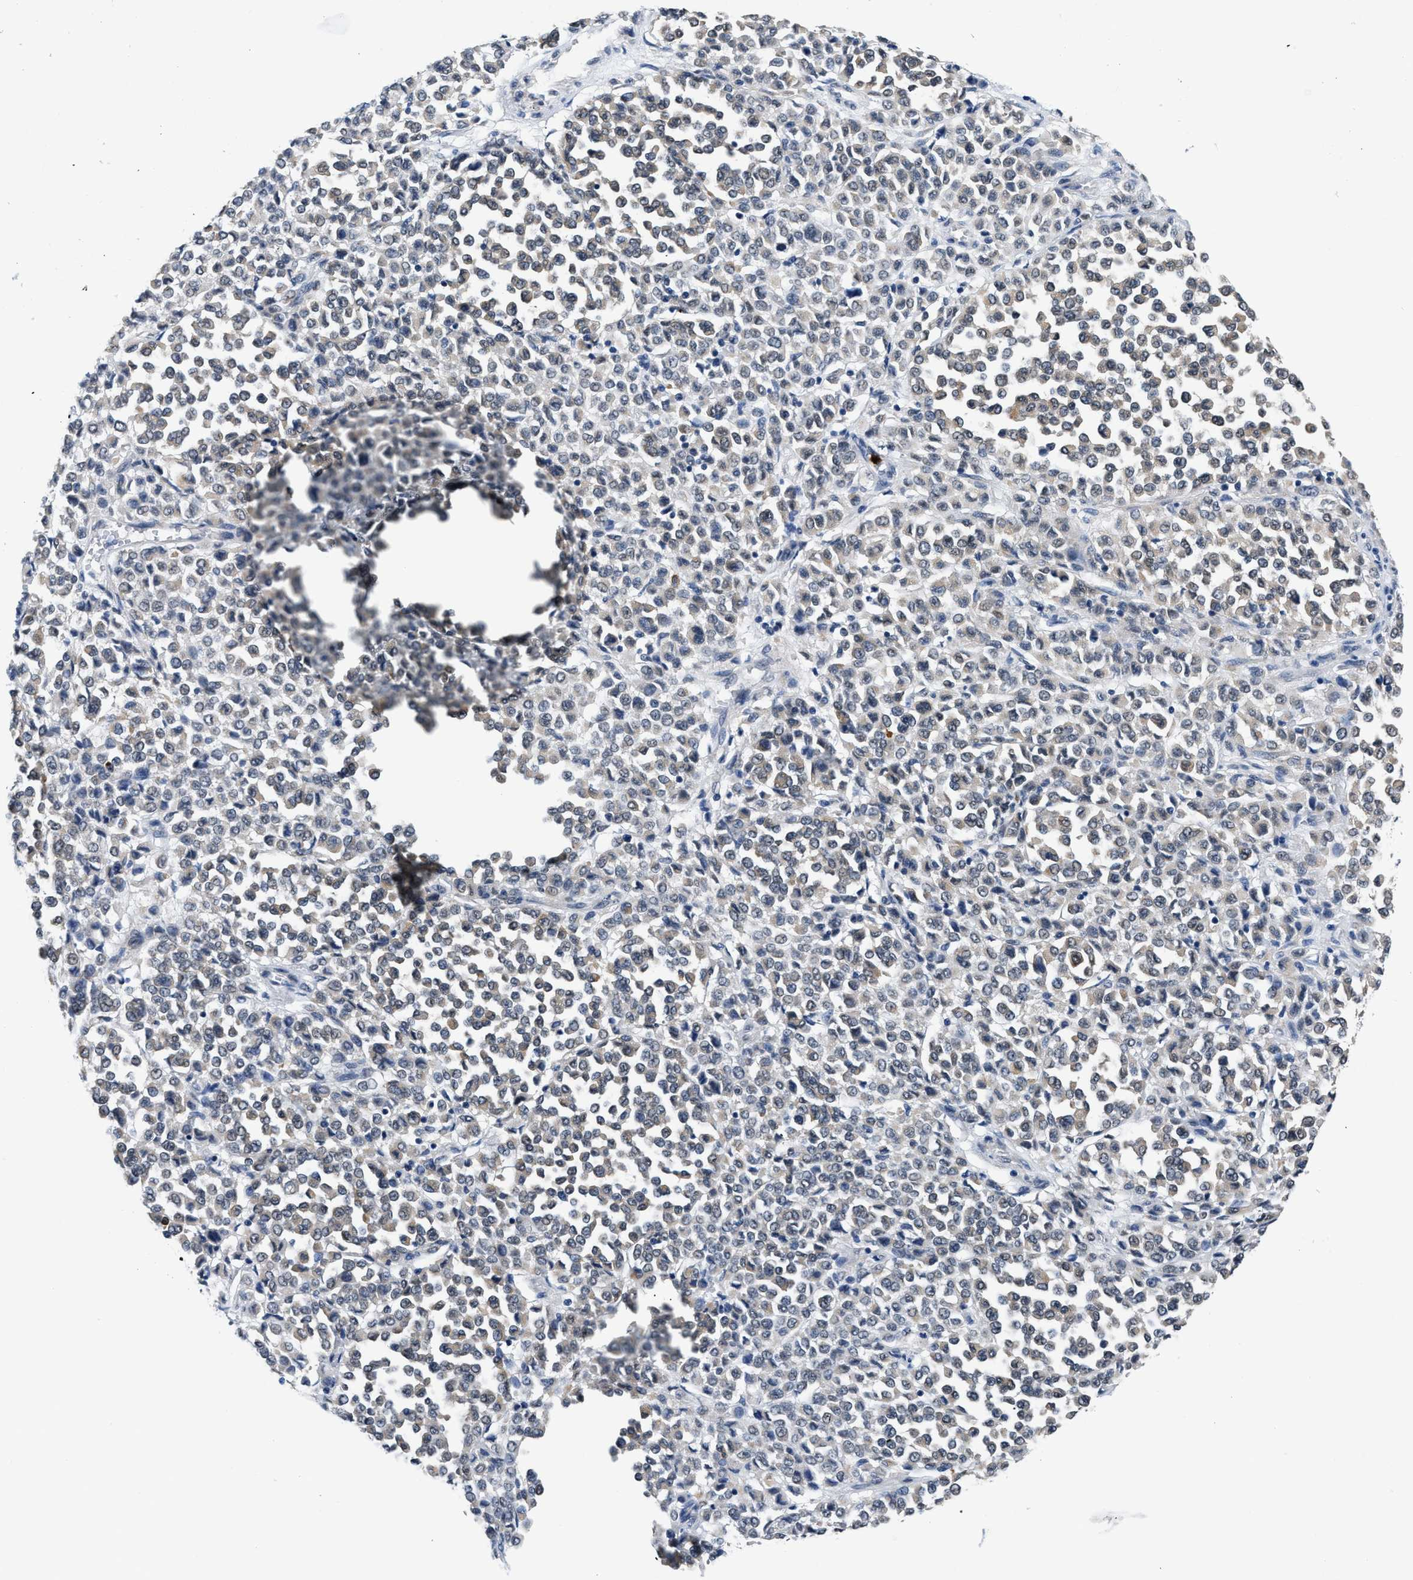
{"staining": {"intensity": "weak", "quantity": "<25%", "location": "cytoplasmic/membranous"}, "tissue": "melanoma", "cell_type": "Tumor cells", "image_type": "cancer", "snomed": [{"axis": "morphology", "description": "Malignant melanoma, Metastatic site"}, {"axis": "topography", "description": "Pancreas"}], "caption": "High magnification brightfield microscopy of melanoma stained with DAB (brown) and counterstained with hematoxylin (blue): tumor cells show no significant expression.", "gene": "SMAD4", "patient": {"sex": "female", "age": 30}}